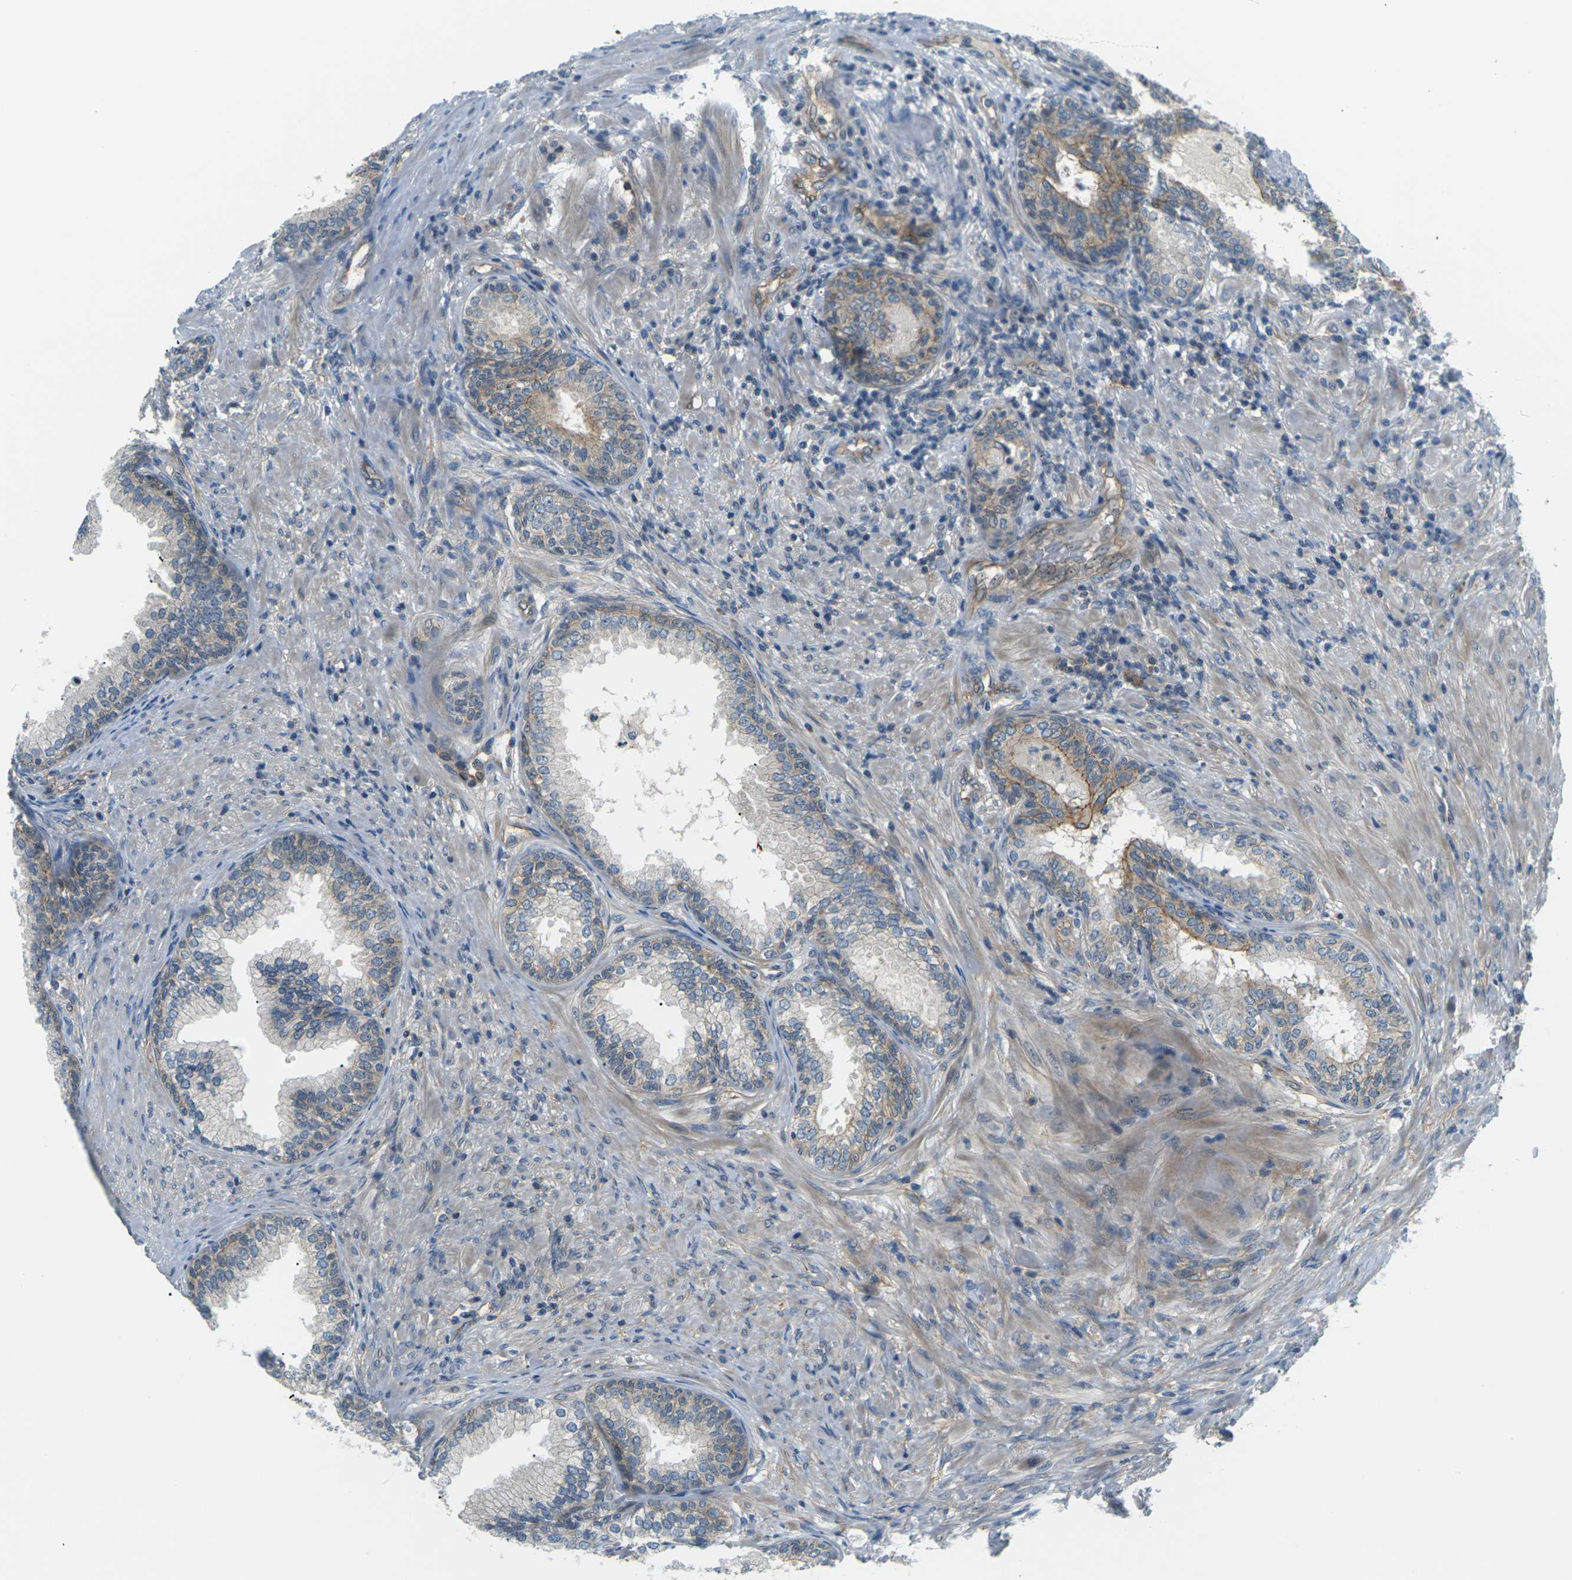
{"staining": {"intensity": "weak", "quantity": "25%-75%", "location": "cytoplasmic/membranous"}, "tissue": "prostate", "cell_type": "Glandular cells", "image_type": "normal", "snomed": [{"axis": "morphology", "description": "Normal tissue, NOS"}, {"axis": "topography", "description": "Prostate"}], "caption": "Weak cytoplasmic/membranous expression is present in about 25%-75% of glandular cells in benign prostate. (IHC, brightfield microscopy, high magnification).", "gene": "SLC13A3", "patient": {"sex": "male", "age": 76}}